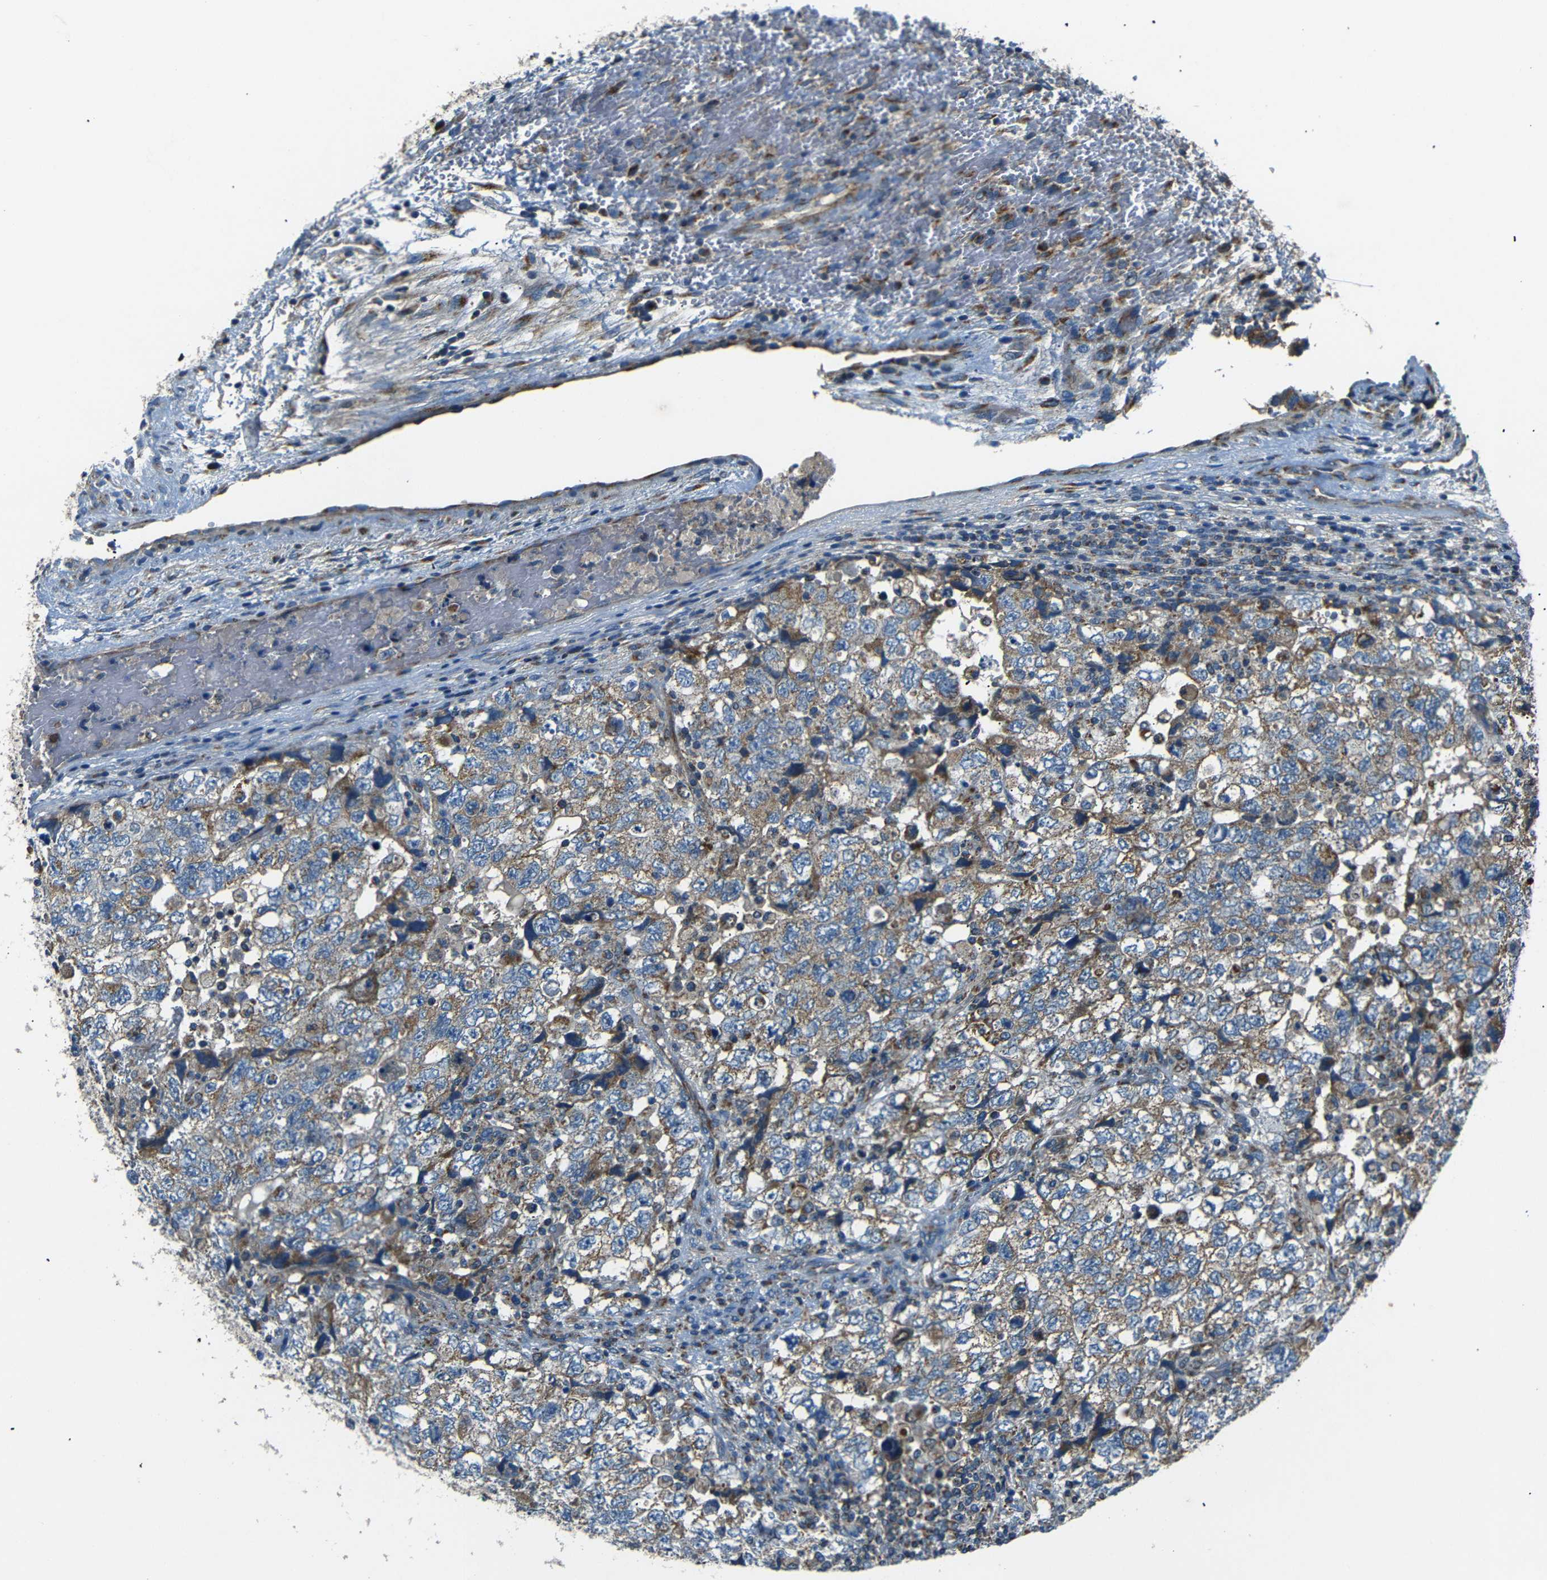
{"staining": {"intensity": "moderate", "quantity": ">75%", "location": "cytoplasmic/membranous"}, "tissue": "testis cancer", "cell_type": "Tumor cells", "image_type": "cancer", "snomed": [{"axis": "morphology", "description": "Carcinoma, Embryonal, NOS"}, {"axis": "topography", "description": "Testis"}], "caption": "Testis embryonal carcinoma tissue reveals moderate cytoplasmic/membranous positivity in approximately >75% of tumor cells The protein is stained brown, and the nuclei are stained in blue (DAB IHC with brightfield microscopy, high magnification).", "gene": "NETO2", "patient": {"sex": "male", "age": 36}}